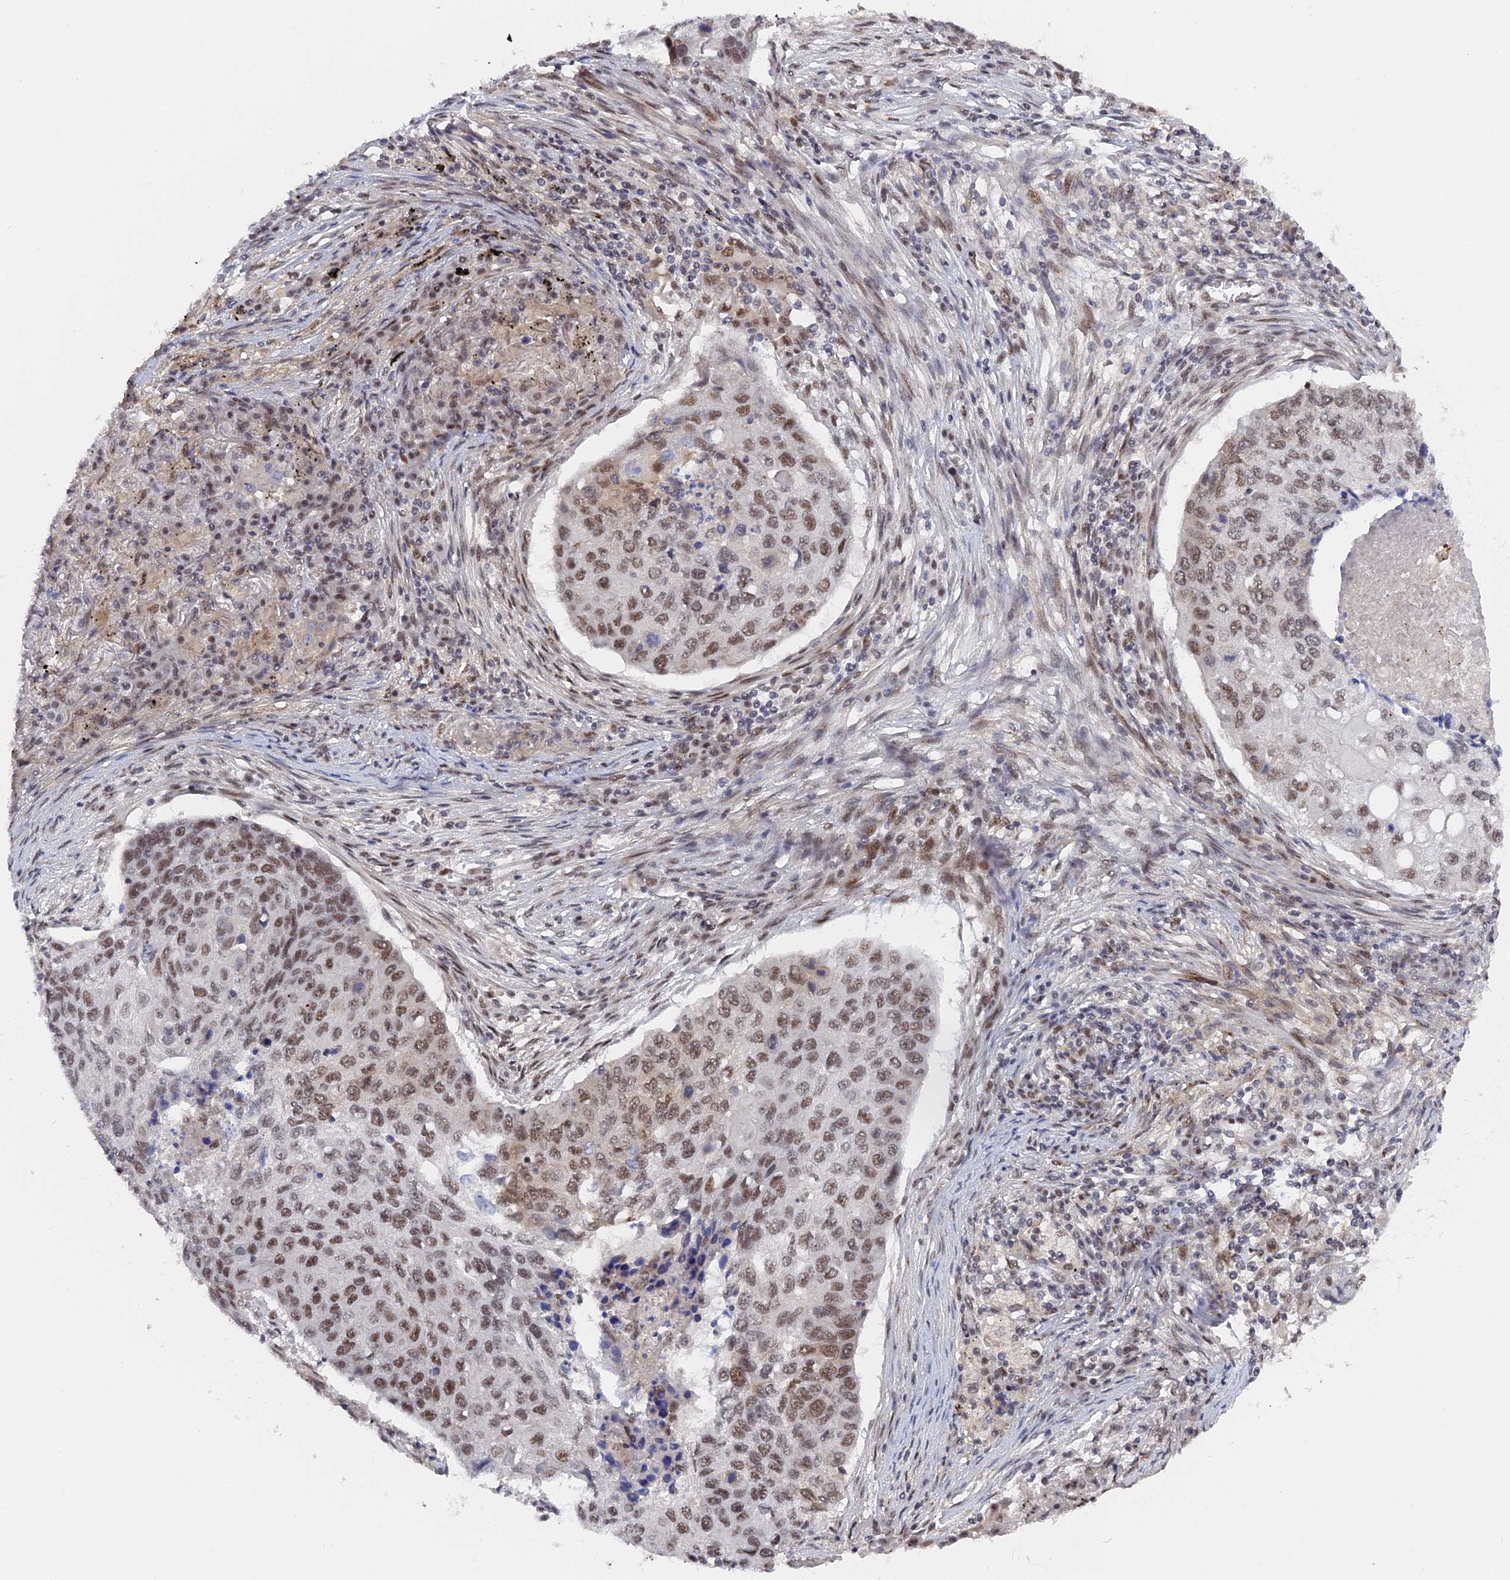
{"staining": {"intensity": "moderate", "quantity": ">75%", "location": "nuclear"}, "tissue": "lung cancer", "cell_type": "Tumor cells", "image_type": "cancer", "snomed": [{"axis": "morphology", "description": "Squamous cell carcinoma, NOS"}, {"axis": "topography", "description": "Lung"}], "caption": "Immunohistochemistry (IHC) (DAB (3,3'-diaminobenzidine)) staining of lung cancer exhibits moderate nuclear protein positivity in approximately >75% of tumor cells. The staining is performed using DAB brown chromogen to label protein expression. The nuclei are counter-stained blue using hematoxylin.", "gene": "CCDC85A", "patient": {"sex": "female", "age": 63}}